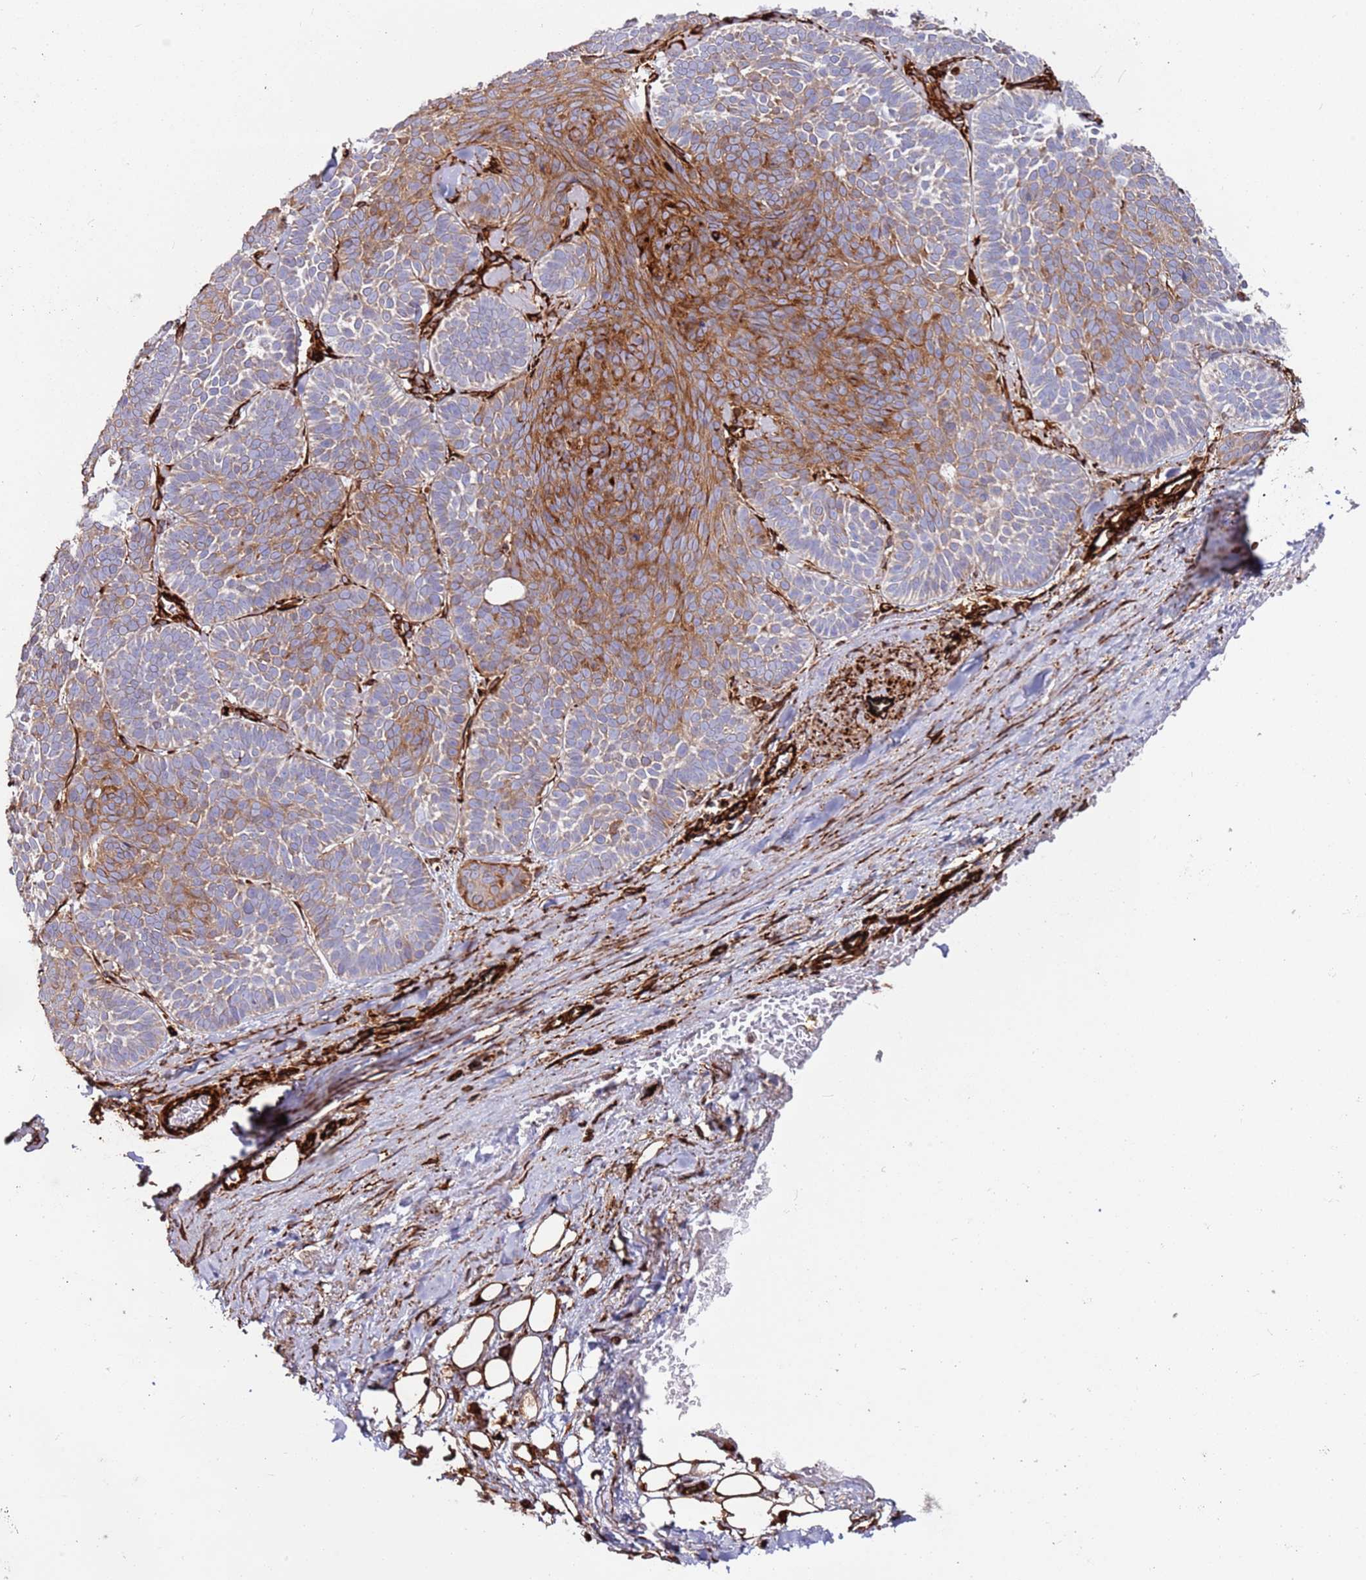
{"staining": {"intensity": "moderate", "quantity": "25%-75%", "location": "cytoplasmic/membranous"}, "tissue": "skin cancer", "cell_type": "Tumor cells", "image_type": "cancer", "snomed": [{"axis": "morphology", "description": "Basal cell carcinoma"}, {"axis": "topography", "description": "Skin"}], "caption": "Skin basal cell carcinoma tissue demonstrates moderate cytoplasmic/membranous expression in about 25%-75% of tumor cells, visualized by immunohistochemistry.", "gene": "MRGPRE", "patient": {"sex": "male", "age": 85}}